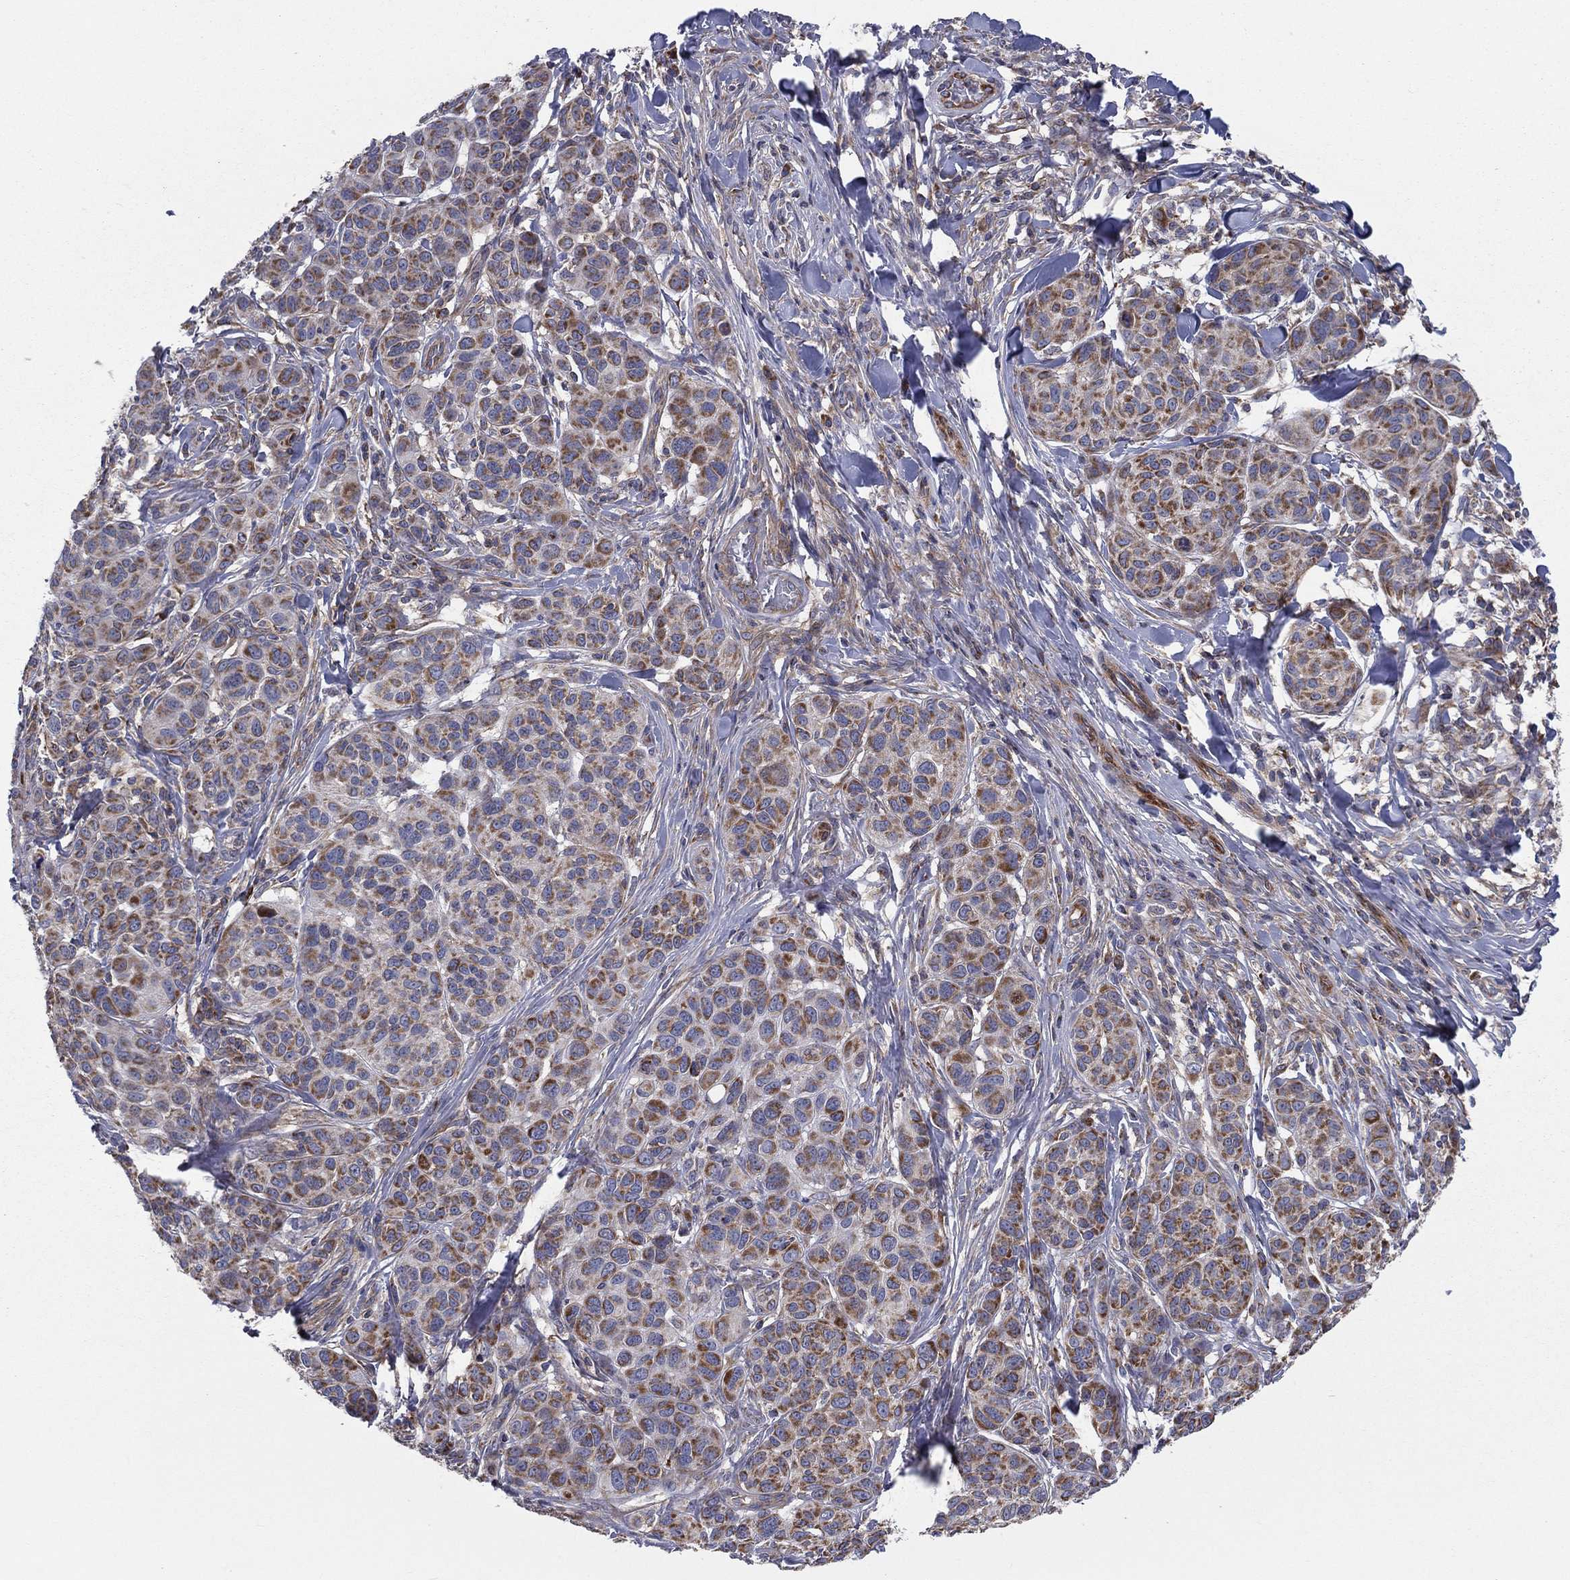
{"staining": {"intensity": "strong", "quantity": "25%-75%", "location": "cytoplasmic/membranous"}, "tissue": "melanoma", "cell_type": "Tumor cells", "image_type": "cancer", "snomed": [{"axis": "morphology", "description": "Malignant melanoma, NOS"}, {"axis": "topography", "description": "Skin"}], "caption": "About 25%-75% of tumor cells in human malignant melanoma reveal strong cytoplasmic/membranous protein expression as visualized by brown immunohistochemical staining.", "gene": "MIX23", "patient": {"sex": "male", "age": 79}}